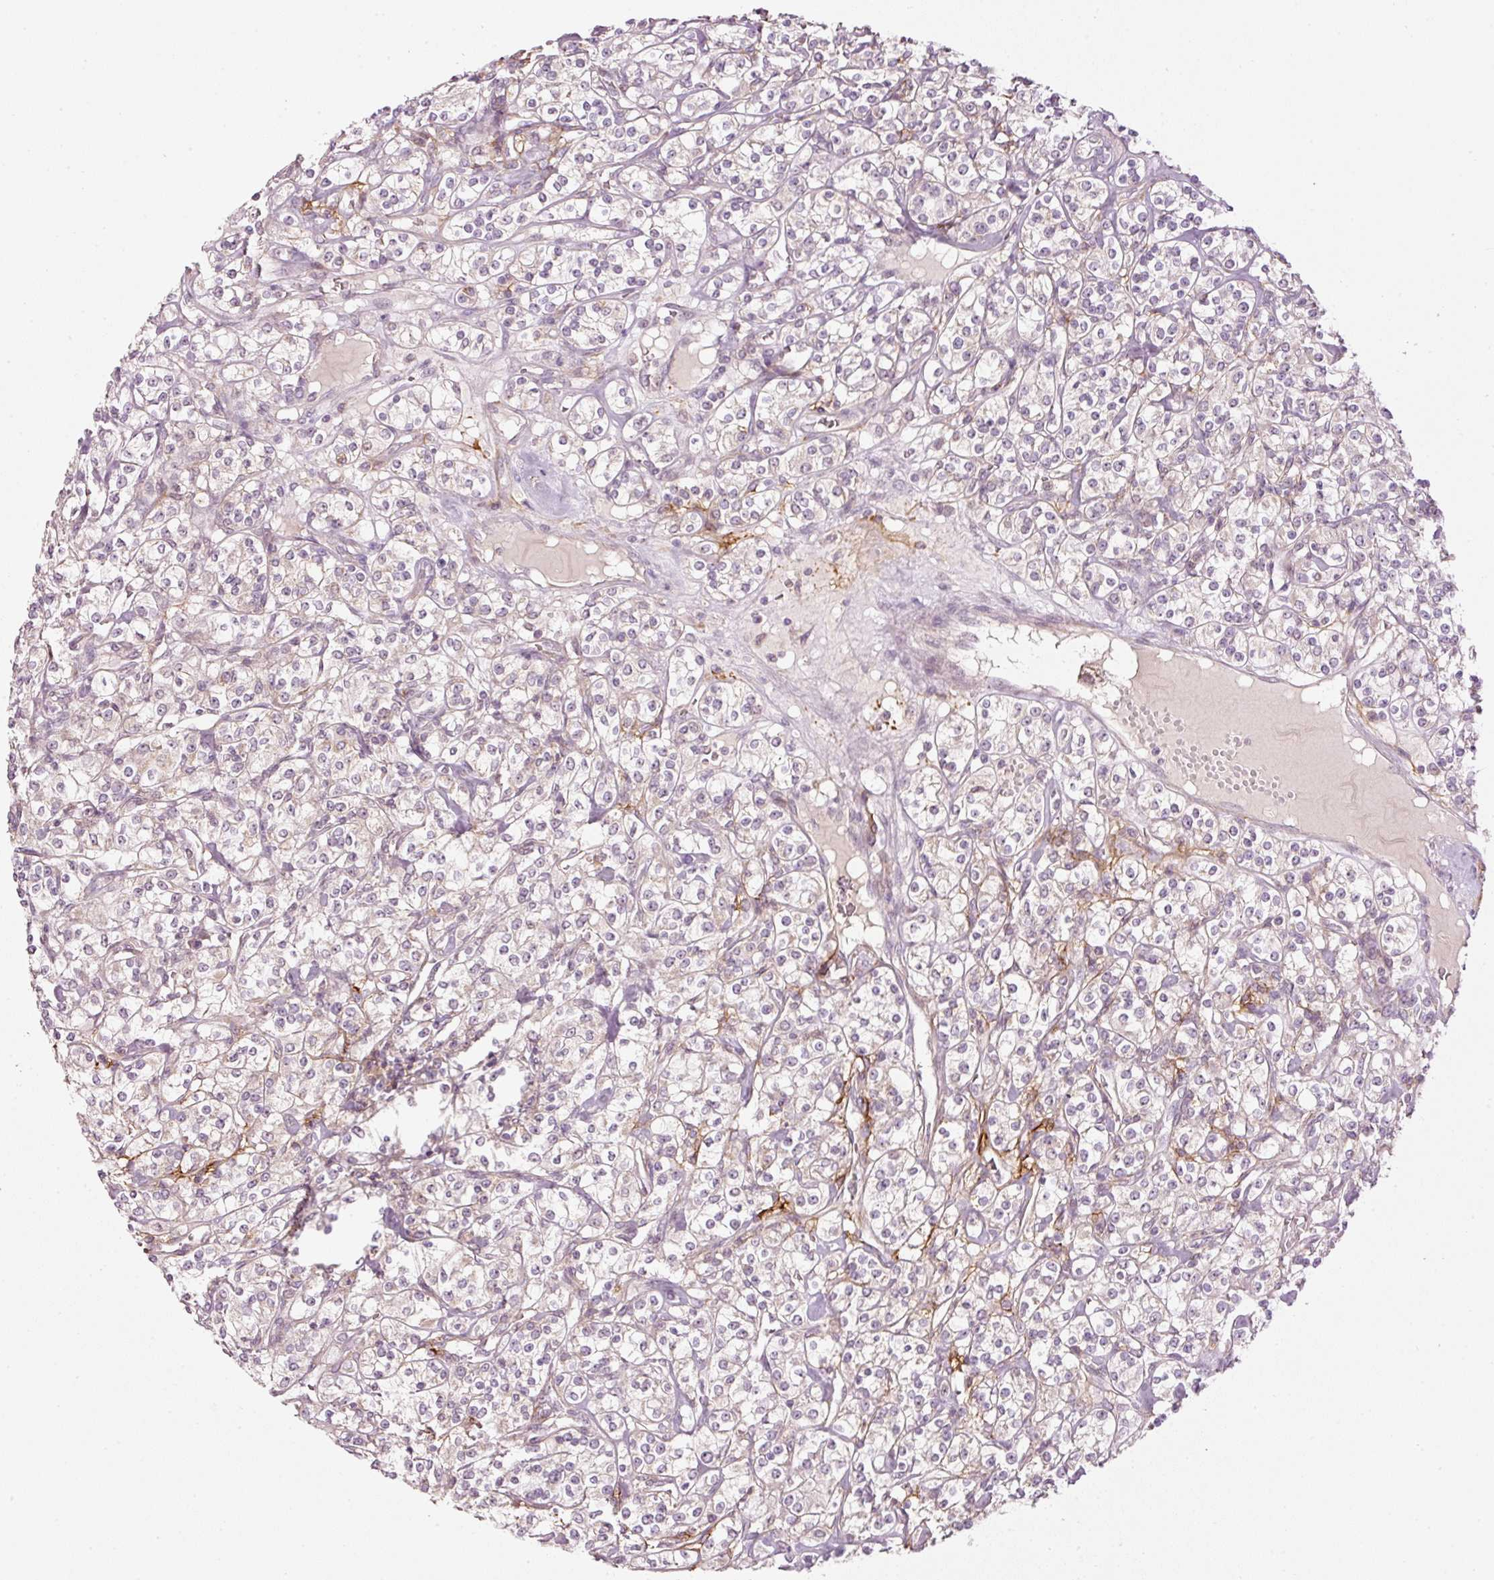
{"staining": {"intensity": "negative", "quantity": "none", "location": "none"}, "tissue": "renal cancer", "cell_type": "Tumor cells", "image_type": "cancer", "snomed": [{"axis": "morphology", "description": "Adenocarcinoma, NOS"}, {"axis": "topography", "description": "Kidney"}], "caption": "Renal cancer was stained to show a protein in brown. There is no significant staining in tumor cells.", "gene": "CDC20B", "patient": {"sex": "male", "age": 77}}